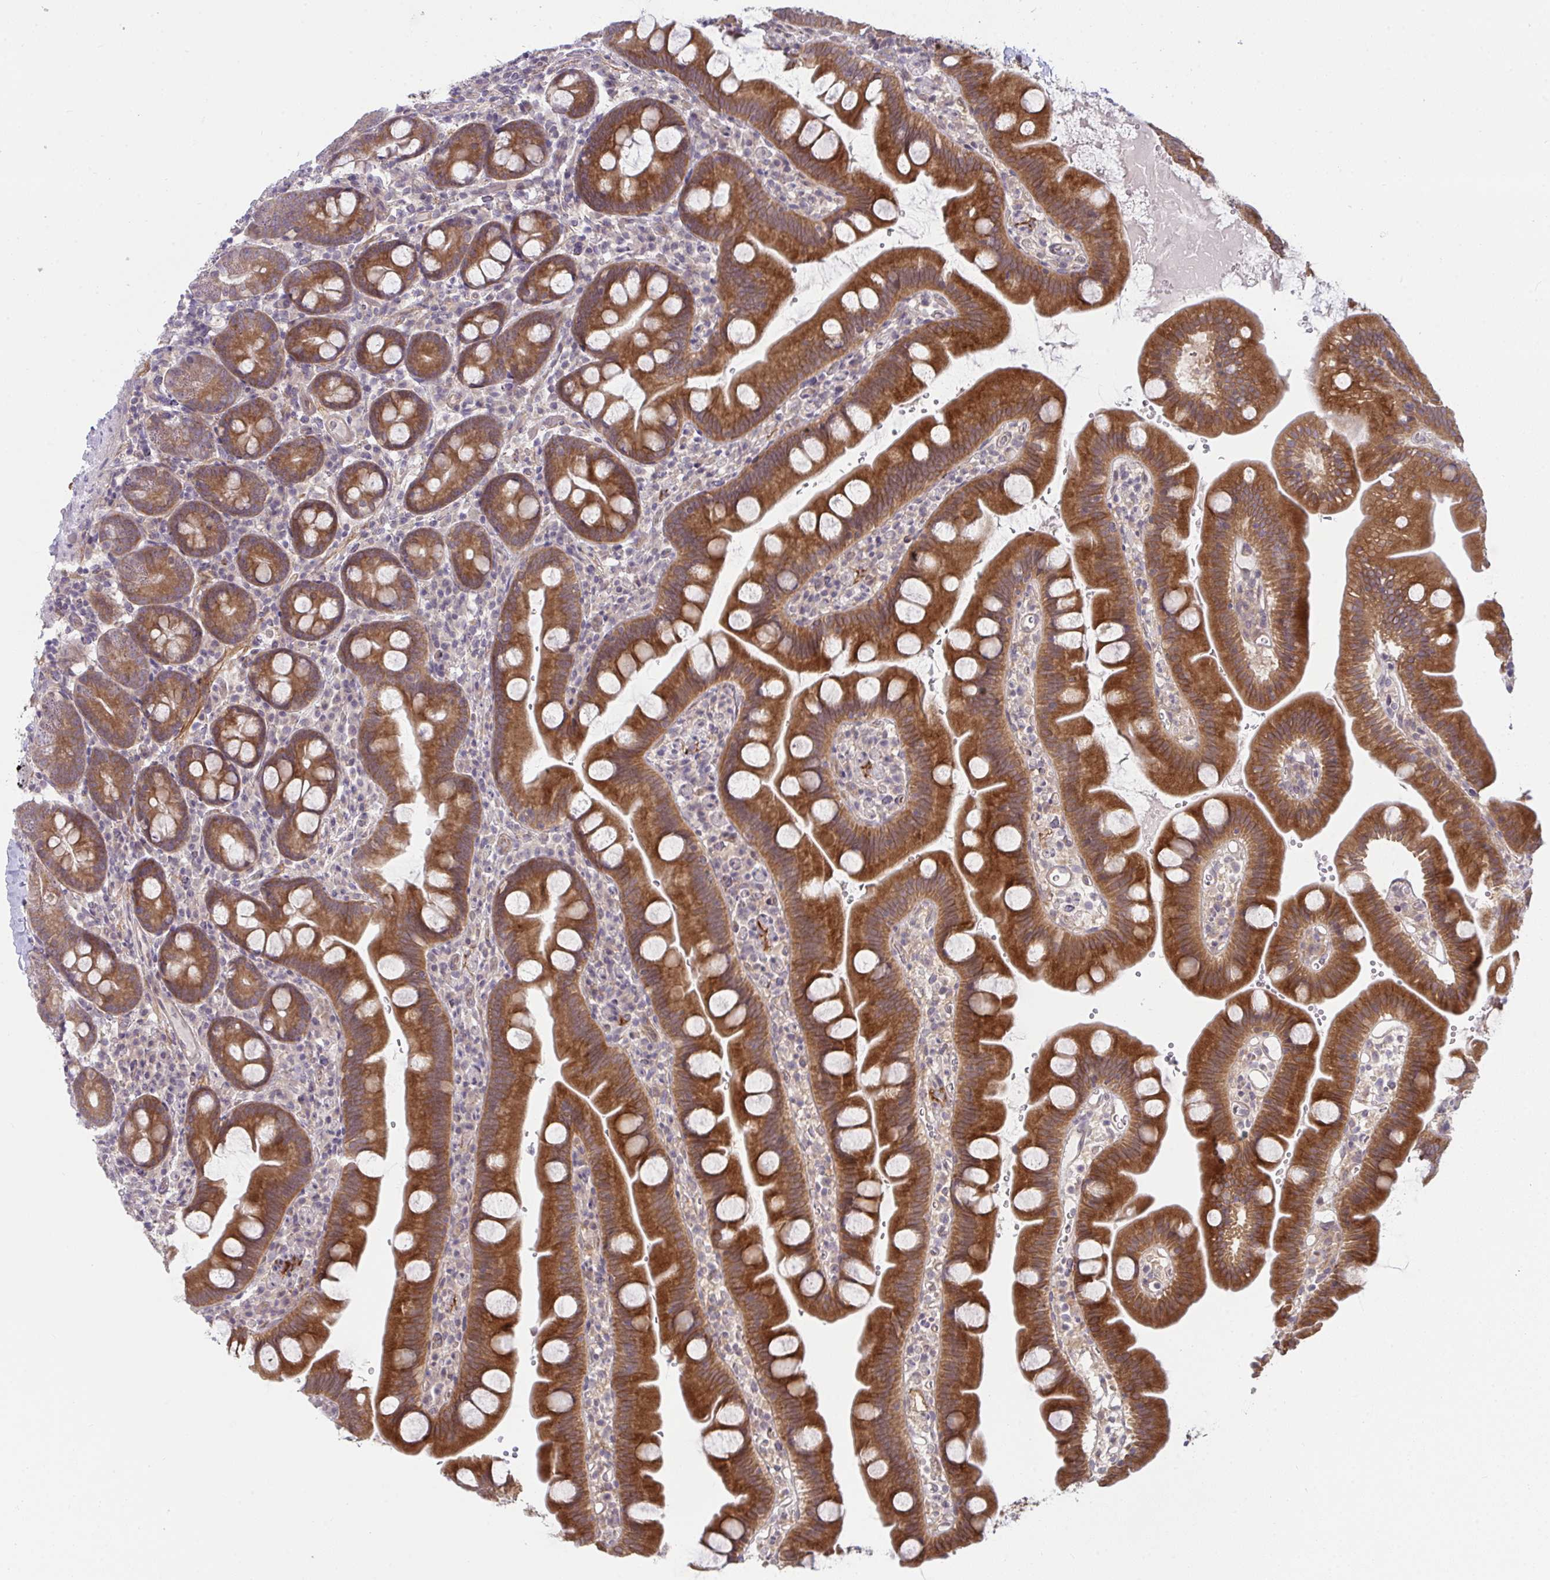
{"staining": {"intensity": "strong", "quantity": ">75%", "location": "cytoplasmic/membranous"}, "tissue": "small intestine", "cell_type": "Glandular cells", "image_type": "normal", "snomed": [{"axis": "morphology", "description": "Normal tissue, NOS"}, {"axis": "topography", "description": "Small intestine"}], "caption": "Strong cytoplasmic/membranous expression for a protein is seen in approximately >75% of glandular cells of unremarkable small intestine using immunohistochemistry (IHC).", "gene": "CASP9", "patient": {"sex": "female", "age": 68}}